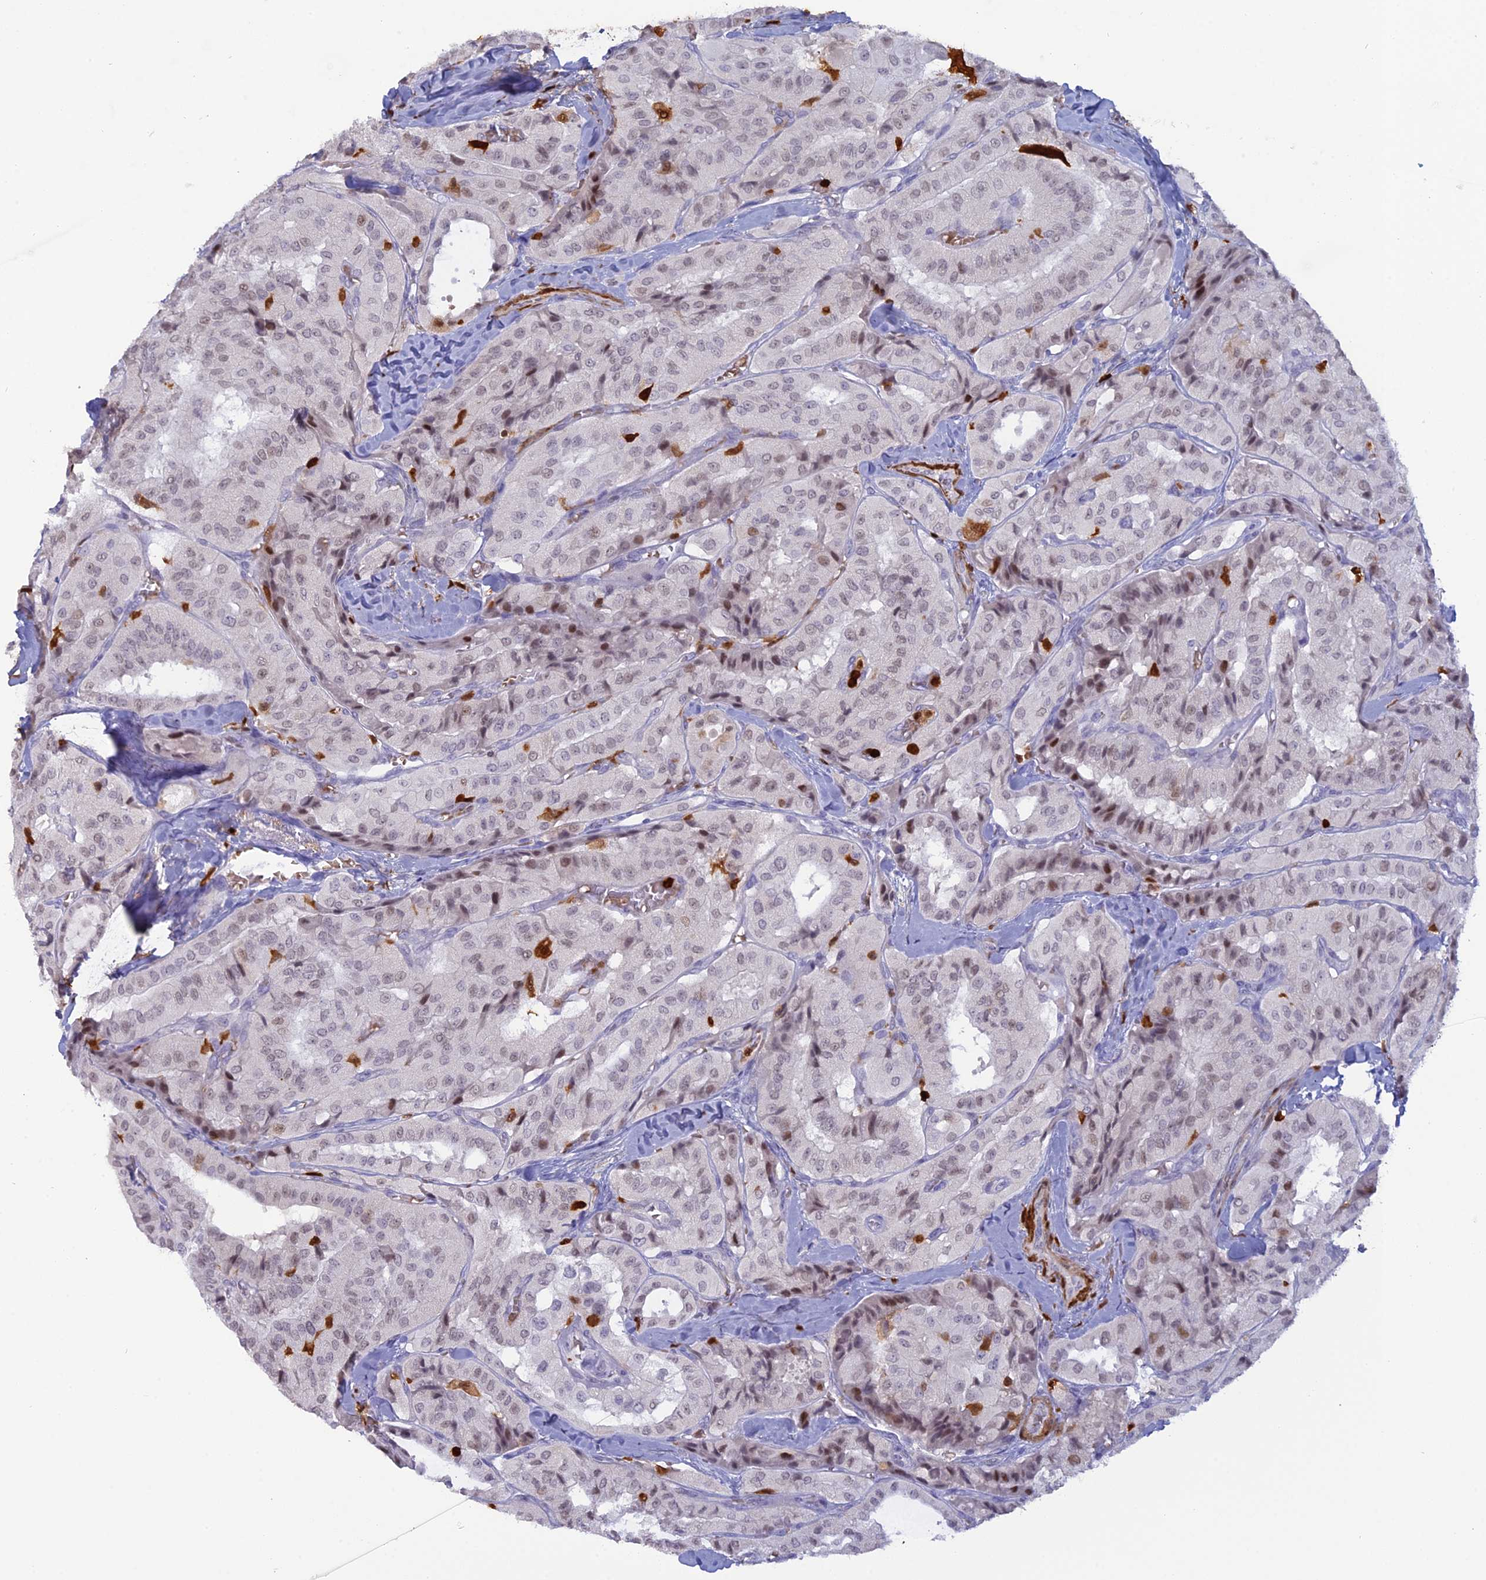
{"staining": {"intensity": "weak", "quantity": "<25%", "location": "nuclear"}, "tissue": "thyroid cancer", "cell_type": "Tumor cells", "image_type": "cancer", "snomed": [{"axis": "morphology", "description": "Normal tissue, NOS"}, {"axis": "morphology", "description": "Papillary adenocarcinoma, NOS"}, {"axis": "topography", "description": "Thyroid gland"}], "caption": "Thyroid cancer (papillary adenocarcinoma) was stained to show a protein in brown. There is no significant expression in tumor cells.", "gene": "PGBD4", "patient": {"sex": "female", "age": 59}}